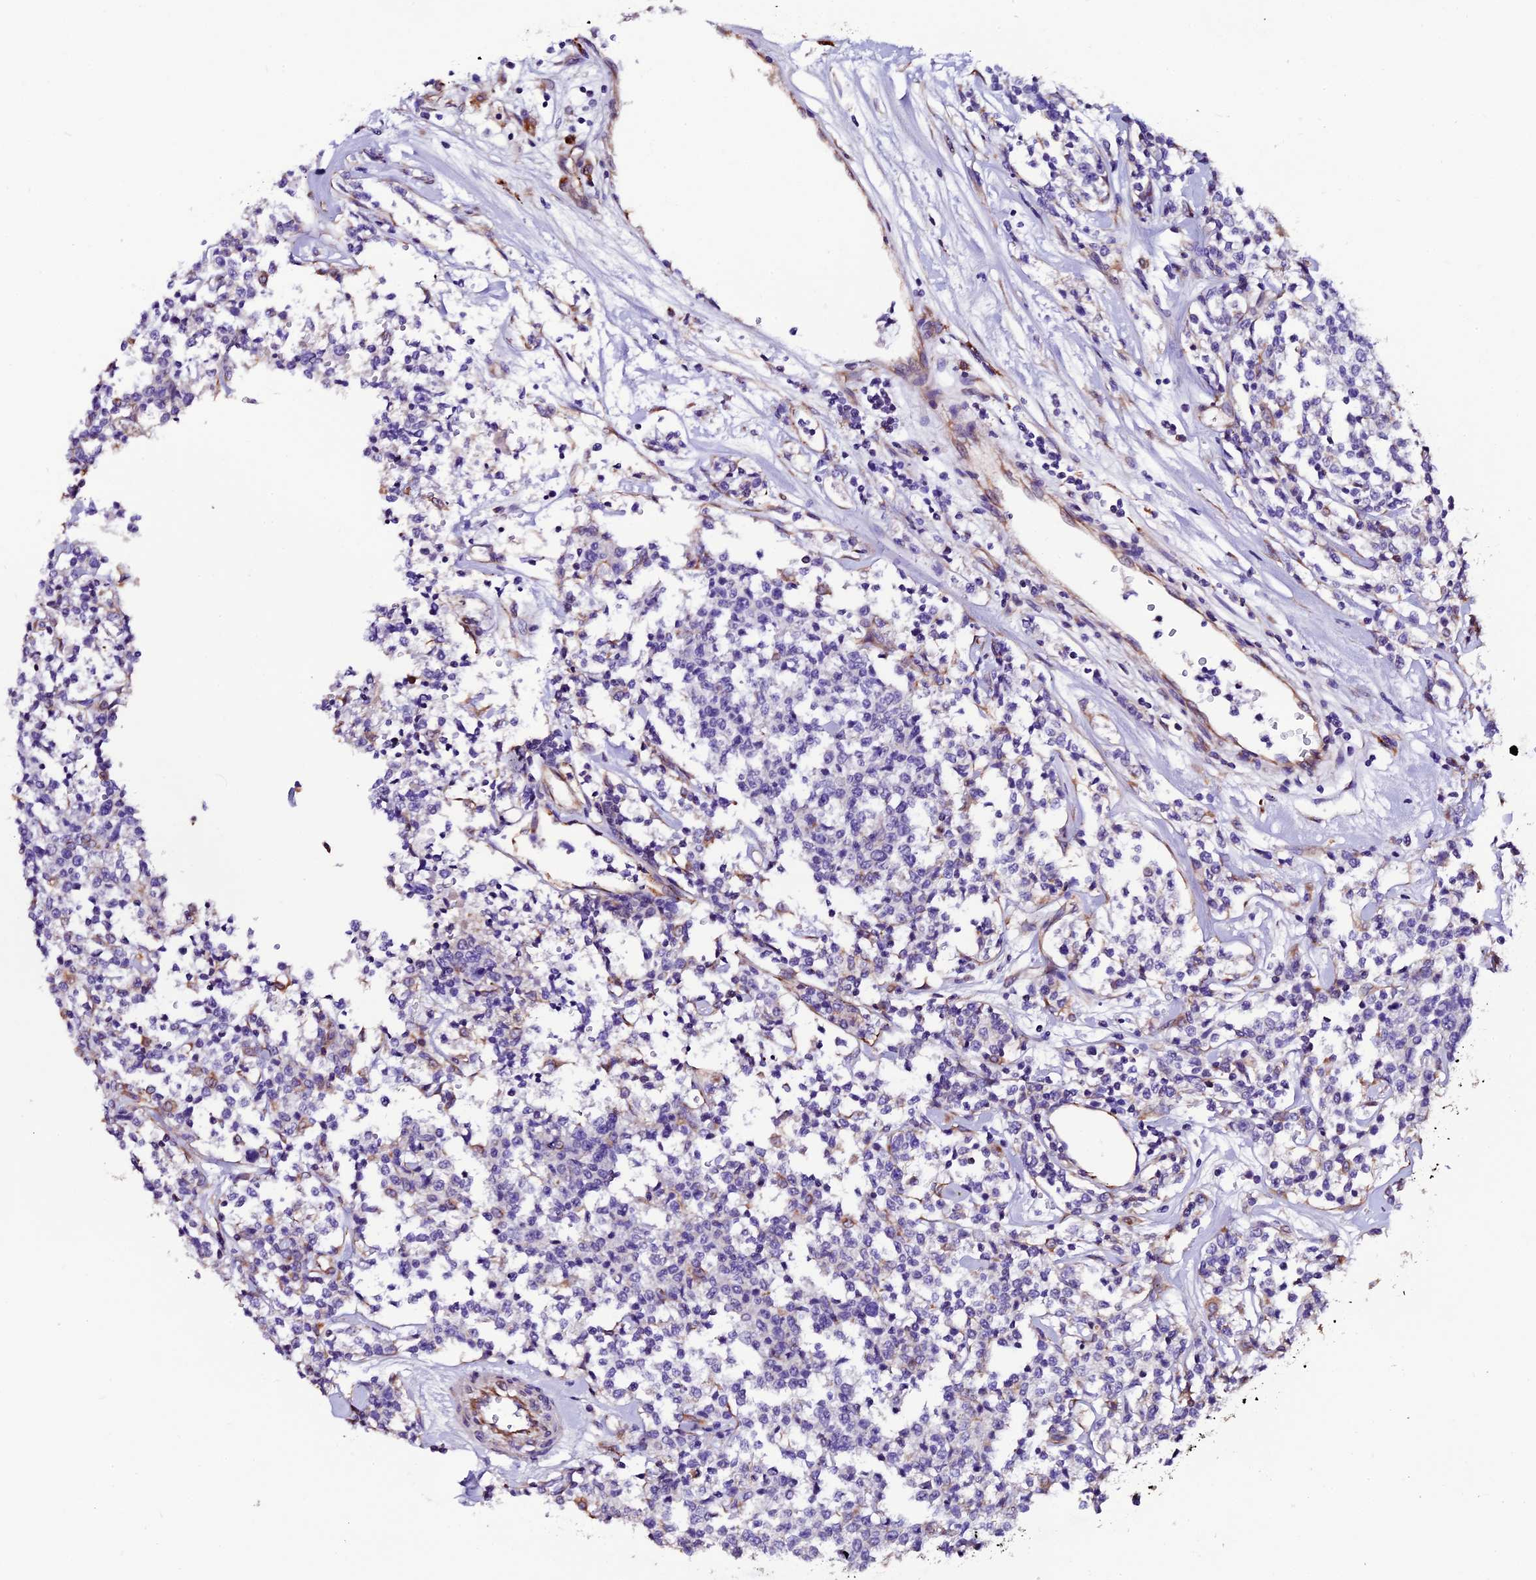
{"staining": {"intensity": "negative", "quantity": "none", "location": "none"}, "tissue": "lymphoma", "cell_type": "Tumor cells", "image_type": "cancer", "snomed": [{"axis": "morphology", "description": "Malignant lymphoma, non-Hodgkin's type, Low grade"}, {"axis": "topography", "description": "Small intestine"}], "caption": "High power microscopy photomicrograph of an immunohistochemistry (IHC) image of lymphoma, revealing no significant expression in tumor cells. (Stains: DAB (3,3'-diaminobenzidine) immunohistochemistry with hematoxylin counter stain, Microscopy: brightfield microscopy at high magnification).", "gene": "CLN5", "patient": {"sex": "female", "age": 59}}